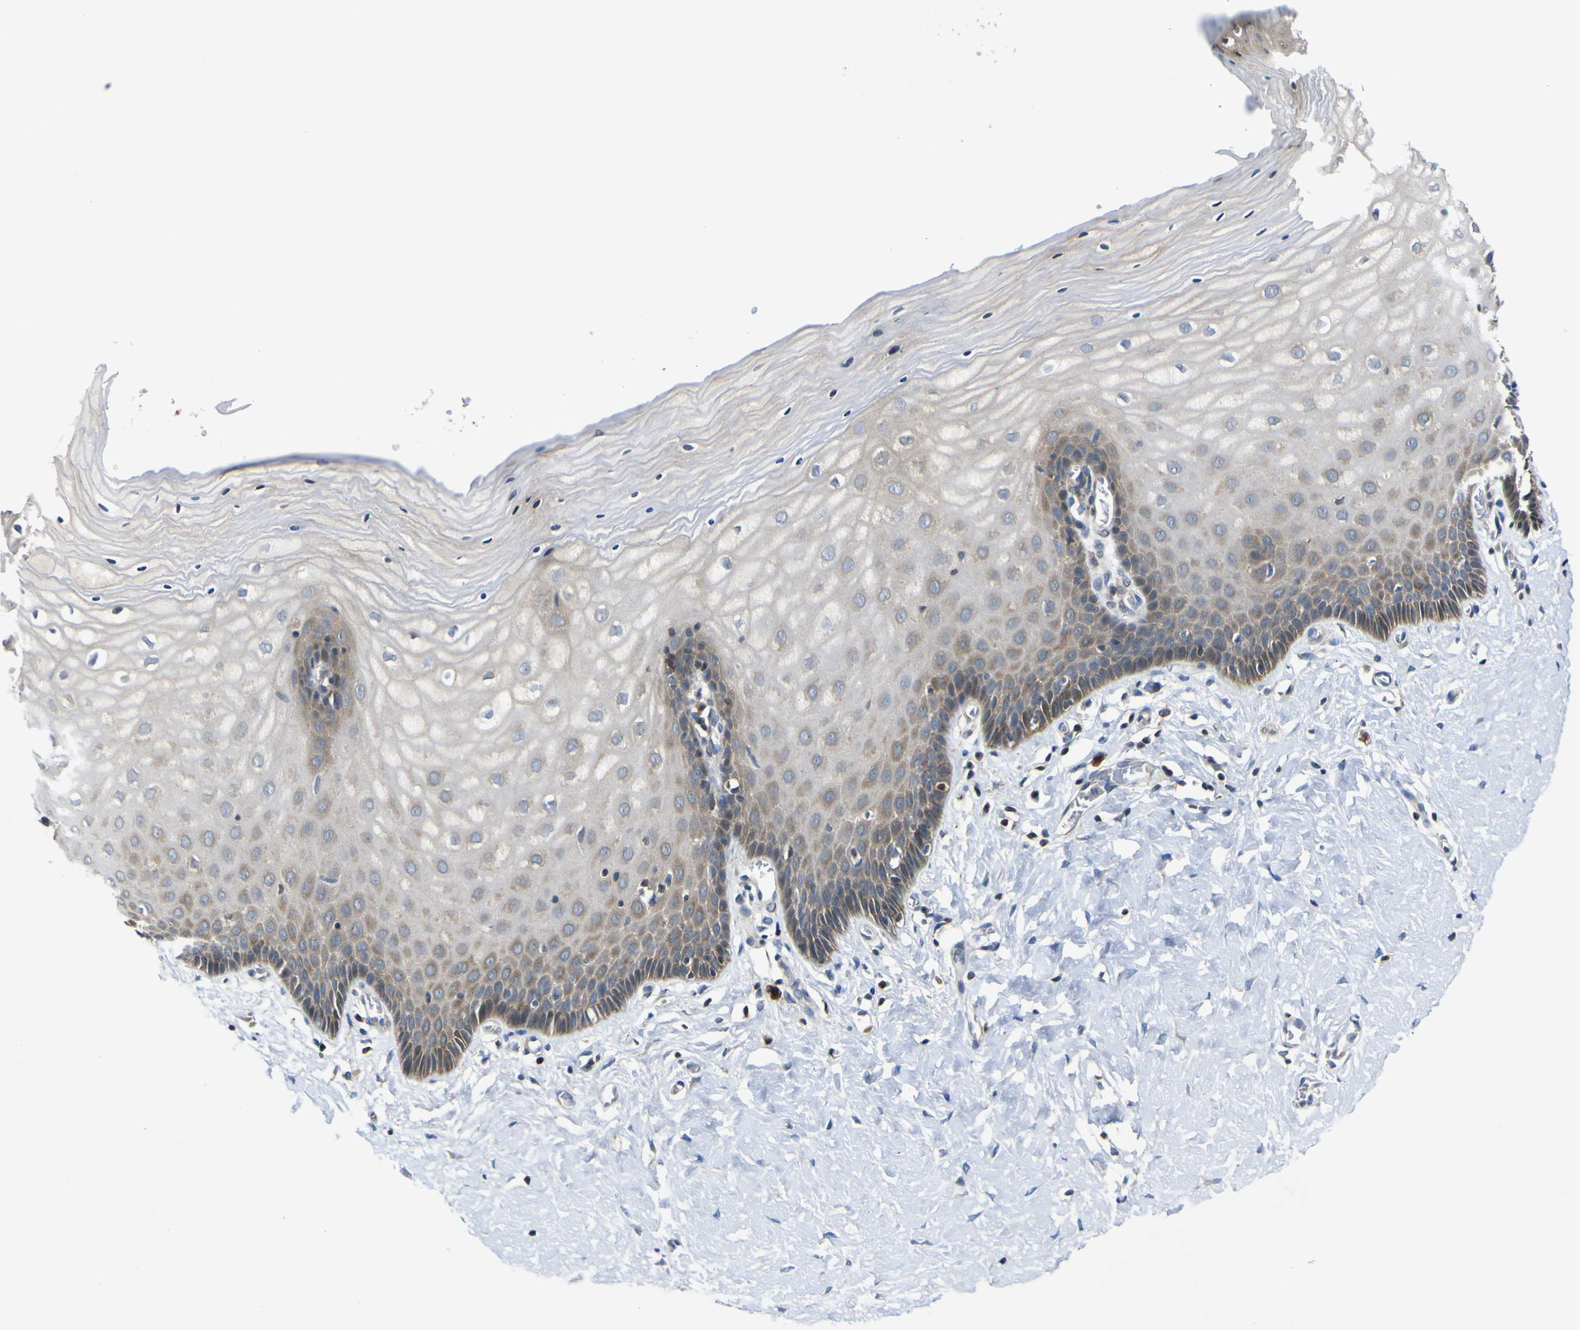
{"staining": {"intensity": "moderate", "quantity": "<25%", "location": "cytoplasmic/membranous"}, "tissue": "cervix", "cell_type": "Glandular cells", "image_type": "normal", "snomed": [{"axis": "morphology", "description": "Normal tissue, NOS"}, {"axis": "topography", "description": "Cervix"}], "caption": "Immunohistochemistry (IHC) of unremarkable human cervix shows low levels of moderate cytoplasmic/membranous staining in approximately <25% of glandular cells.", "gene": "EML2", "patient": {"sex": "female", "age": 55}}